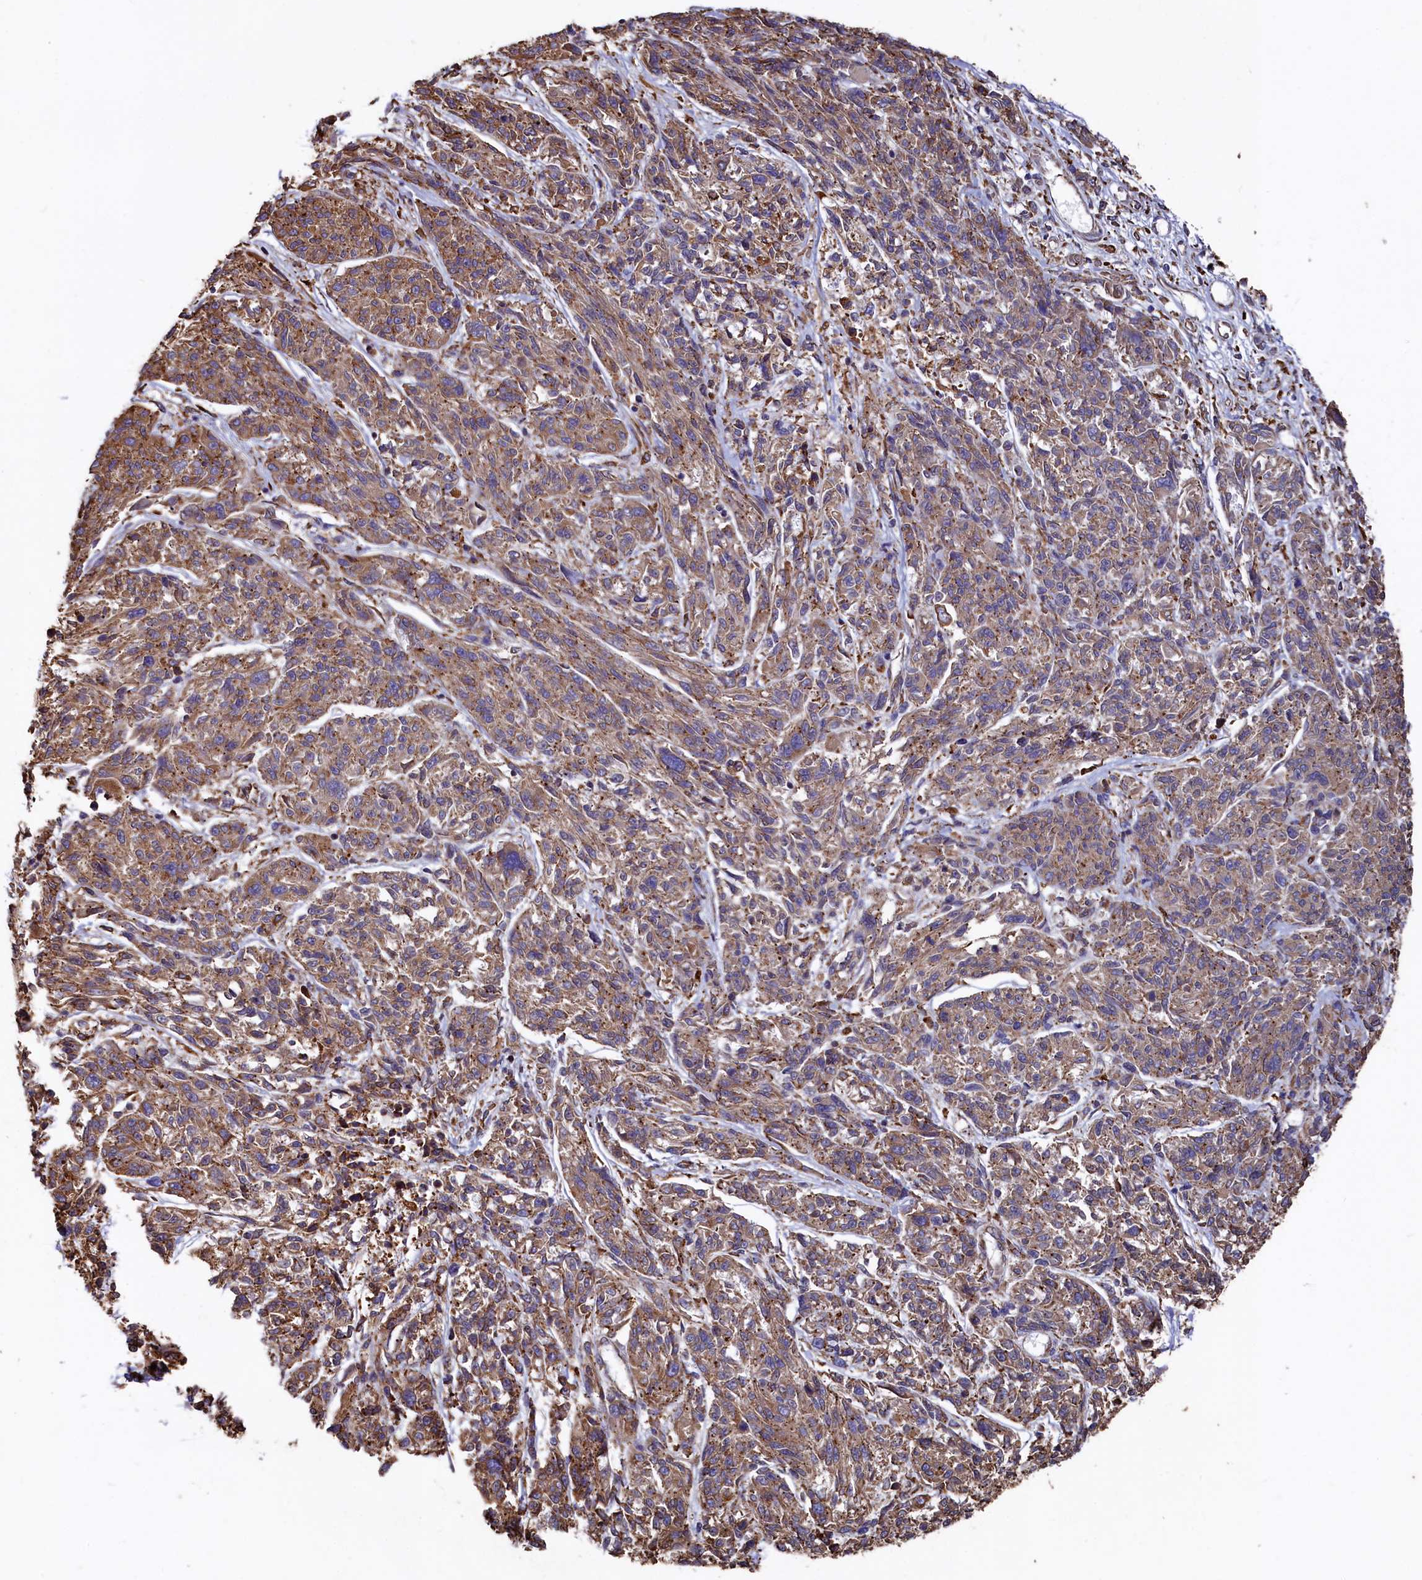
{"staining": {"intensity": "moderate", "quantity": ">75%", "location": "cytoplasmic/membranous"}, "tissue": "melanoma", "cell_type": "Tumor cells", "image_type": "cancer", "snomed": [{"axis": "morphology", "description": "Malignant melanoma, NOS"}, {"axis": "topography", "description": "Skin"}], "caption": "A brown stain highlights moderate cytoplasmic/membranous positivity of a protein in melanoma tumor cells. (IHC, brightfield microscopy, high magnification).", "gene": "NEURL1B", "patient": {"sex": "male", "age": 53}}